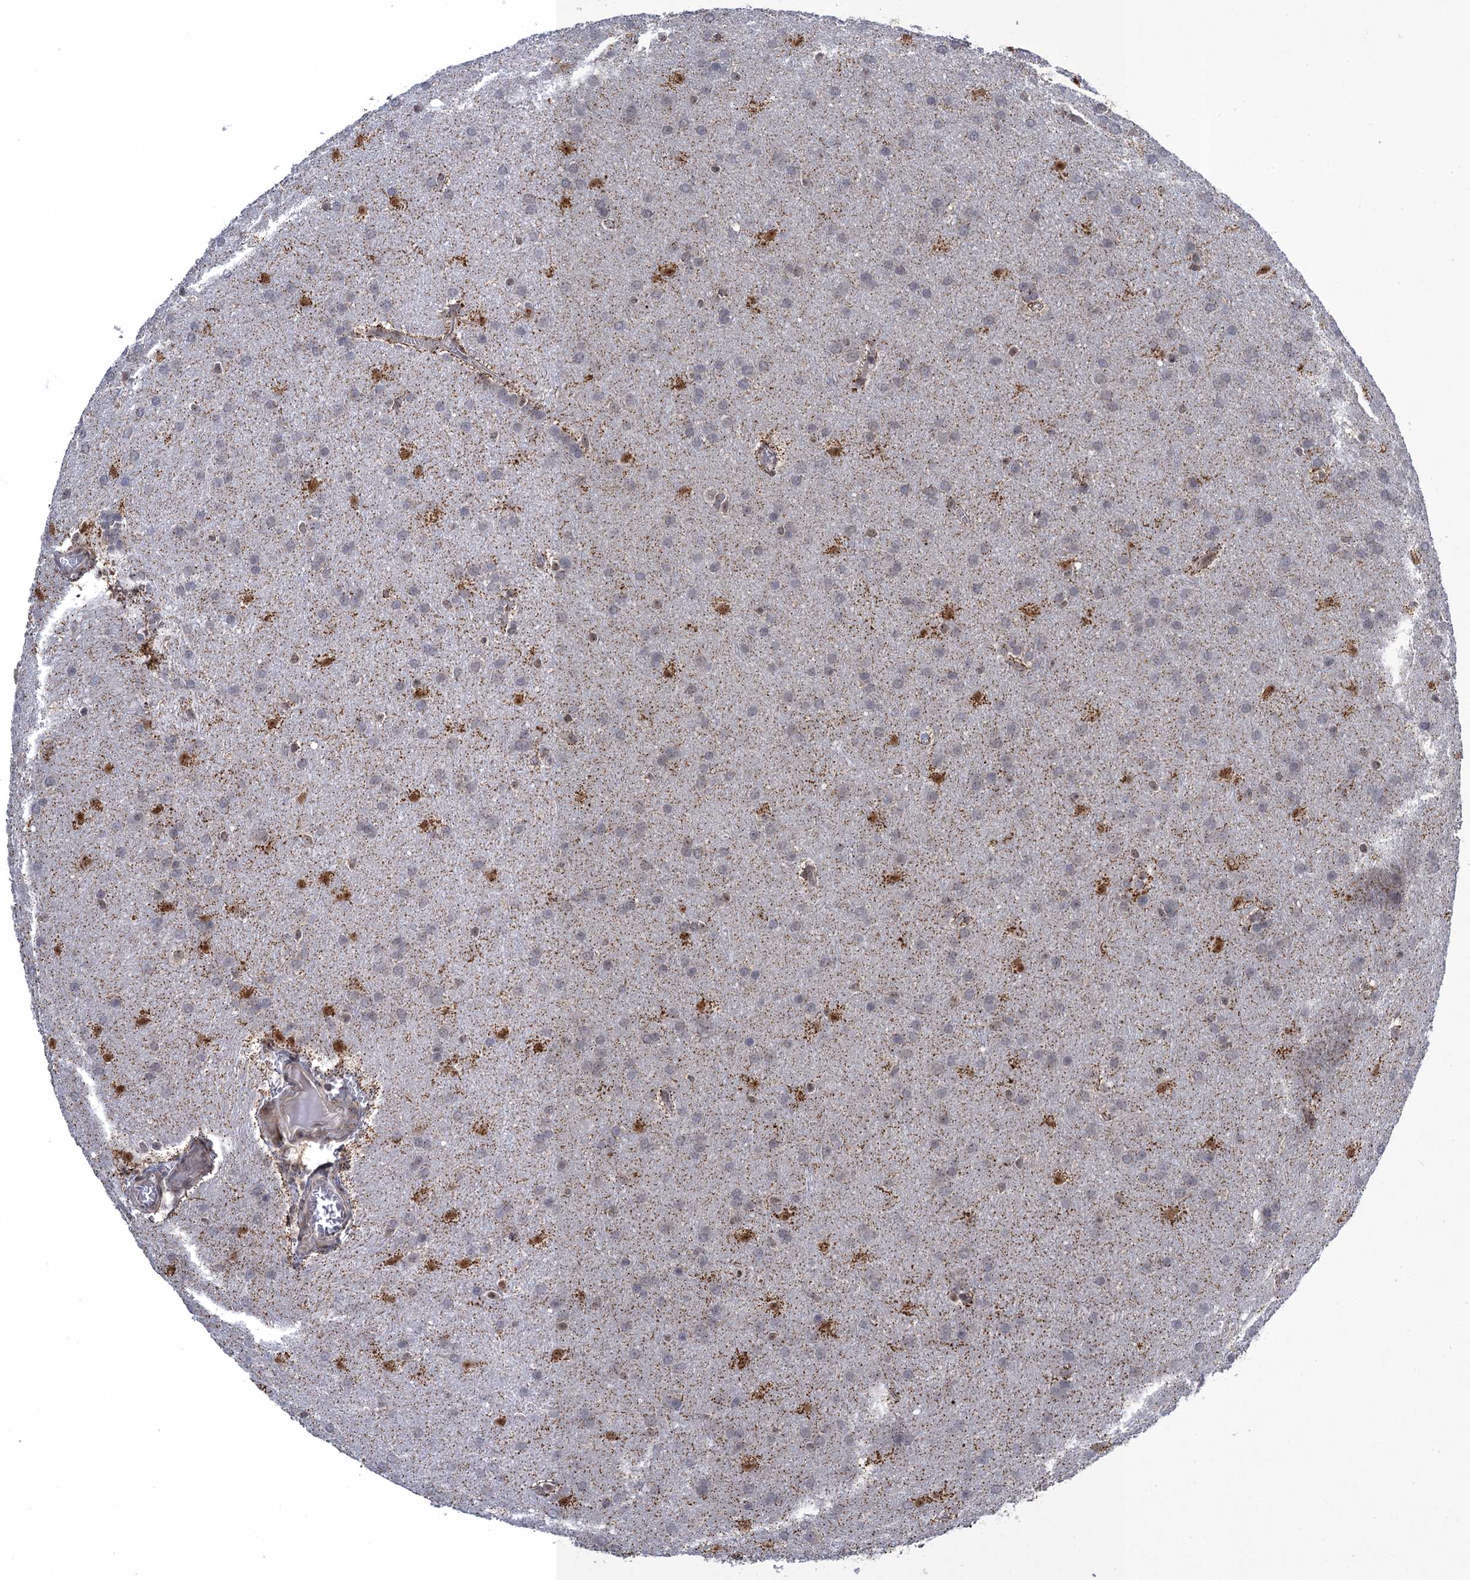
{"staining": {"intensity": "negative", "quantity": "none", "location": "none"}, "tissue": "glioma", "cell_type": "Tumor cells", "image_type": "cancer", "snomed": [{"axis": "morphology", "description": "Glioma, malignant, Low grade"}, {"axis": "topography", "description": "Brain"}], "caption": "This is an immunohistochemistry image of glioma. There is no staining in tumor cells.", "gene": "ZAR1L", "patient": {"sex": "female", "age": 32}}